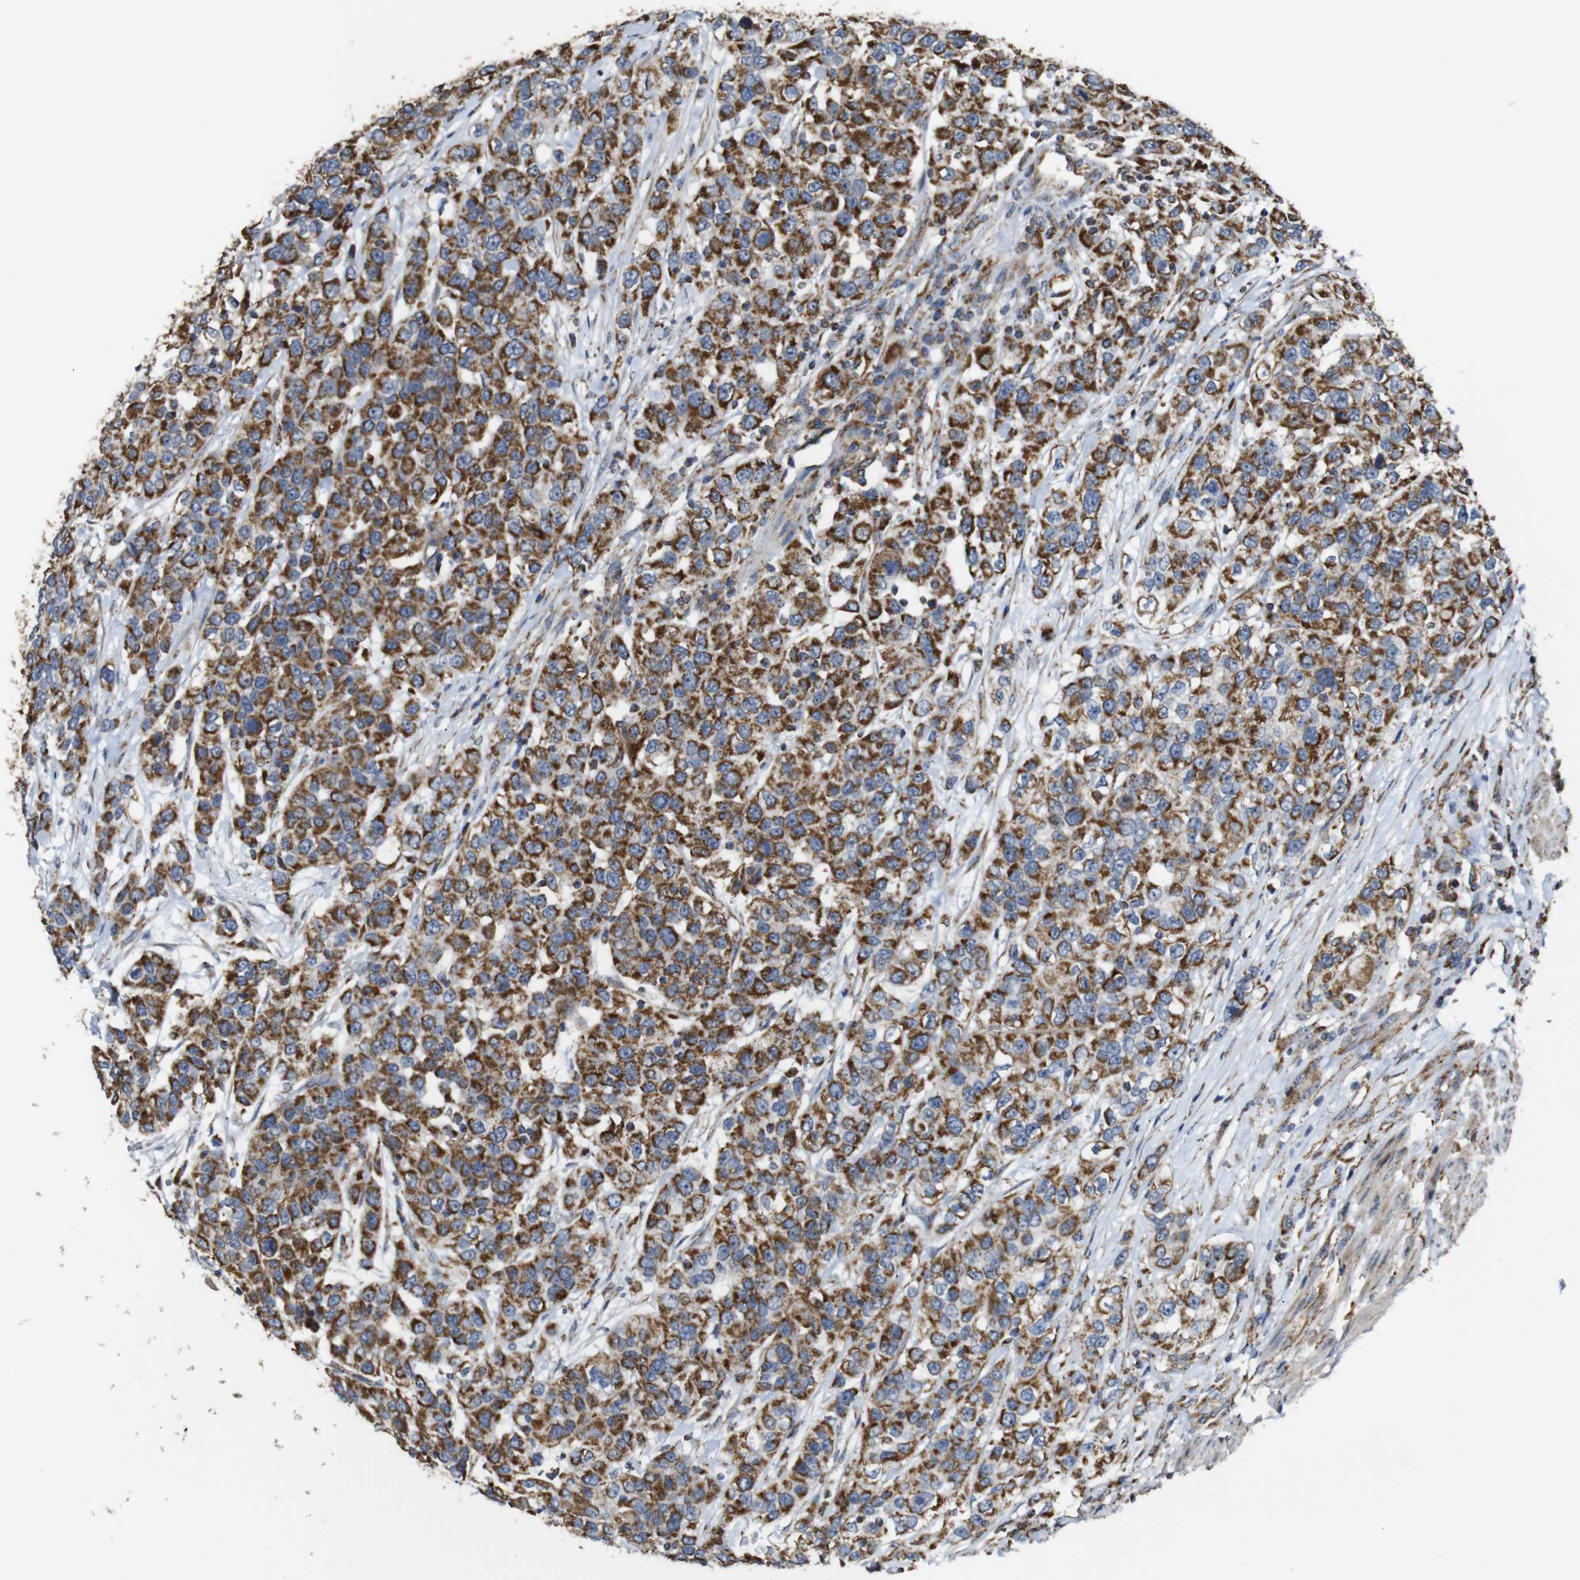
{"staining": {"intensity": "strong", "quantity": ">75%", "location": "cytoplasmic/membranous"}, "tissue": "urothelial cancer", "cell_type": "Tumor cells", "image_type": "cancer", "snomed": [{"axis": "morphology", "description": "Urothelial carcinoma, High grade"}, {"axis": "topography", "description": "Urinary bladder"}], "caption": "Immunohistochemical staining of urothelial carcinoma (high-grade) demonstrates strong cytoplasmic/membranous protein expression in about >75% of tumor cells. (Brightfield microscopy of DAB IHC at high magnification).", "gene": "NR3C2", "patient": {"sex": "female", "age": 80}}